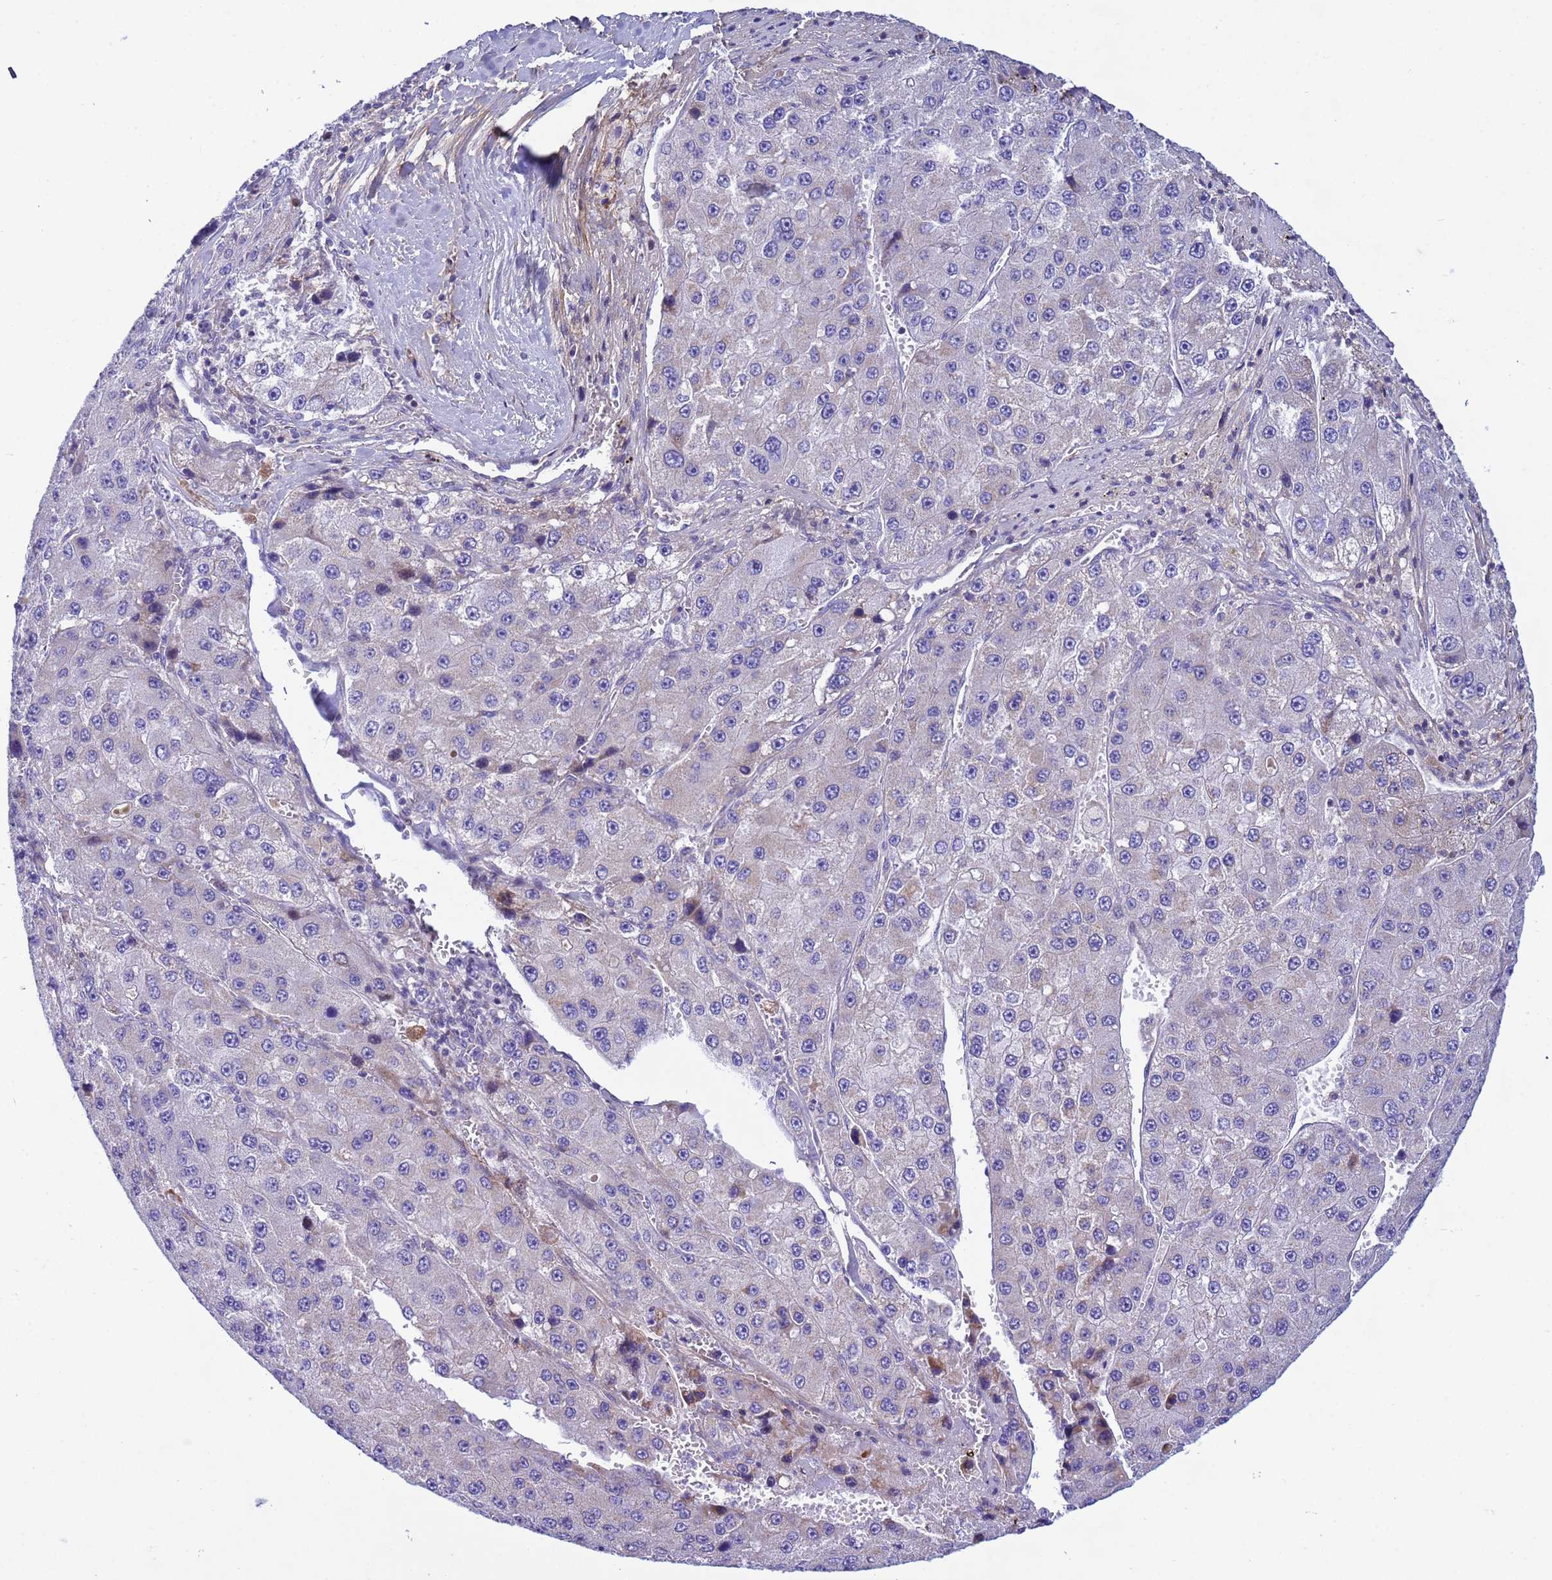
{"staining": {"intensity": "negative", "quantity": "none", "location": "none"}, "tissue": "liver cancer", "cell_type": "Tumor cells", "image_type": "cancer", "snomed": [{"axis": "morphology", "description": "Carcinoma, Hepatocellular, NOS"}, {"axis": "topography", "description": "Liver"}], "caption": "The immunohistochemistry histopathology image has no significant expression in tumor cells of liver cancer (hepatocellular carcinoma) tissue.", "gene": "P2RX7", "patient": {"sex": "female", "age": 73}}